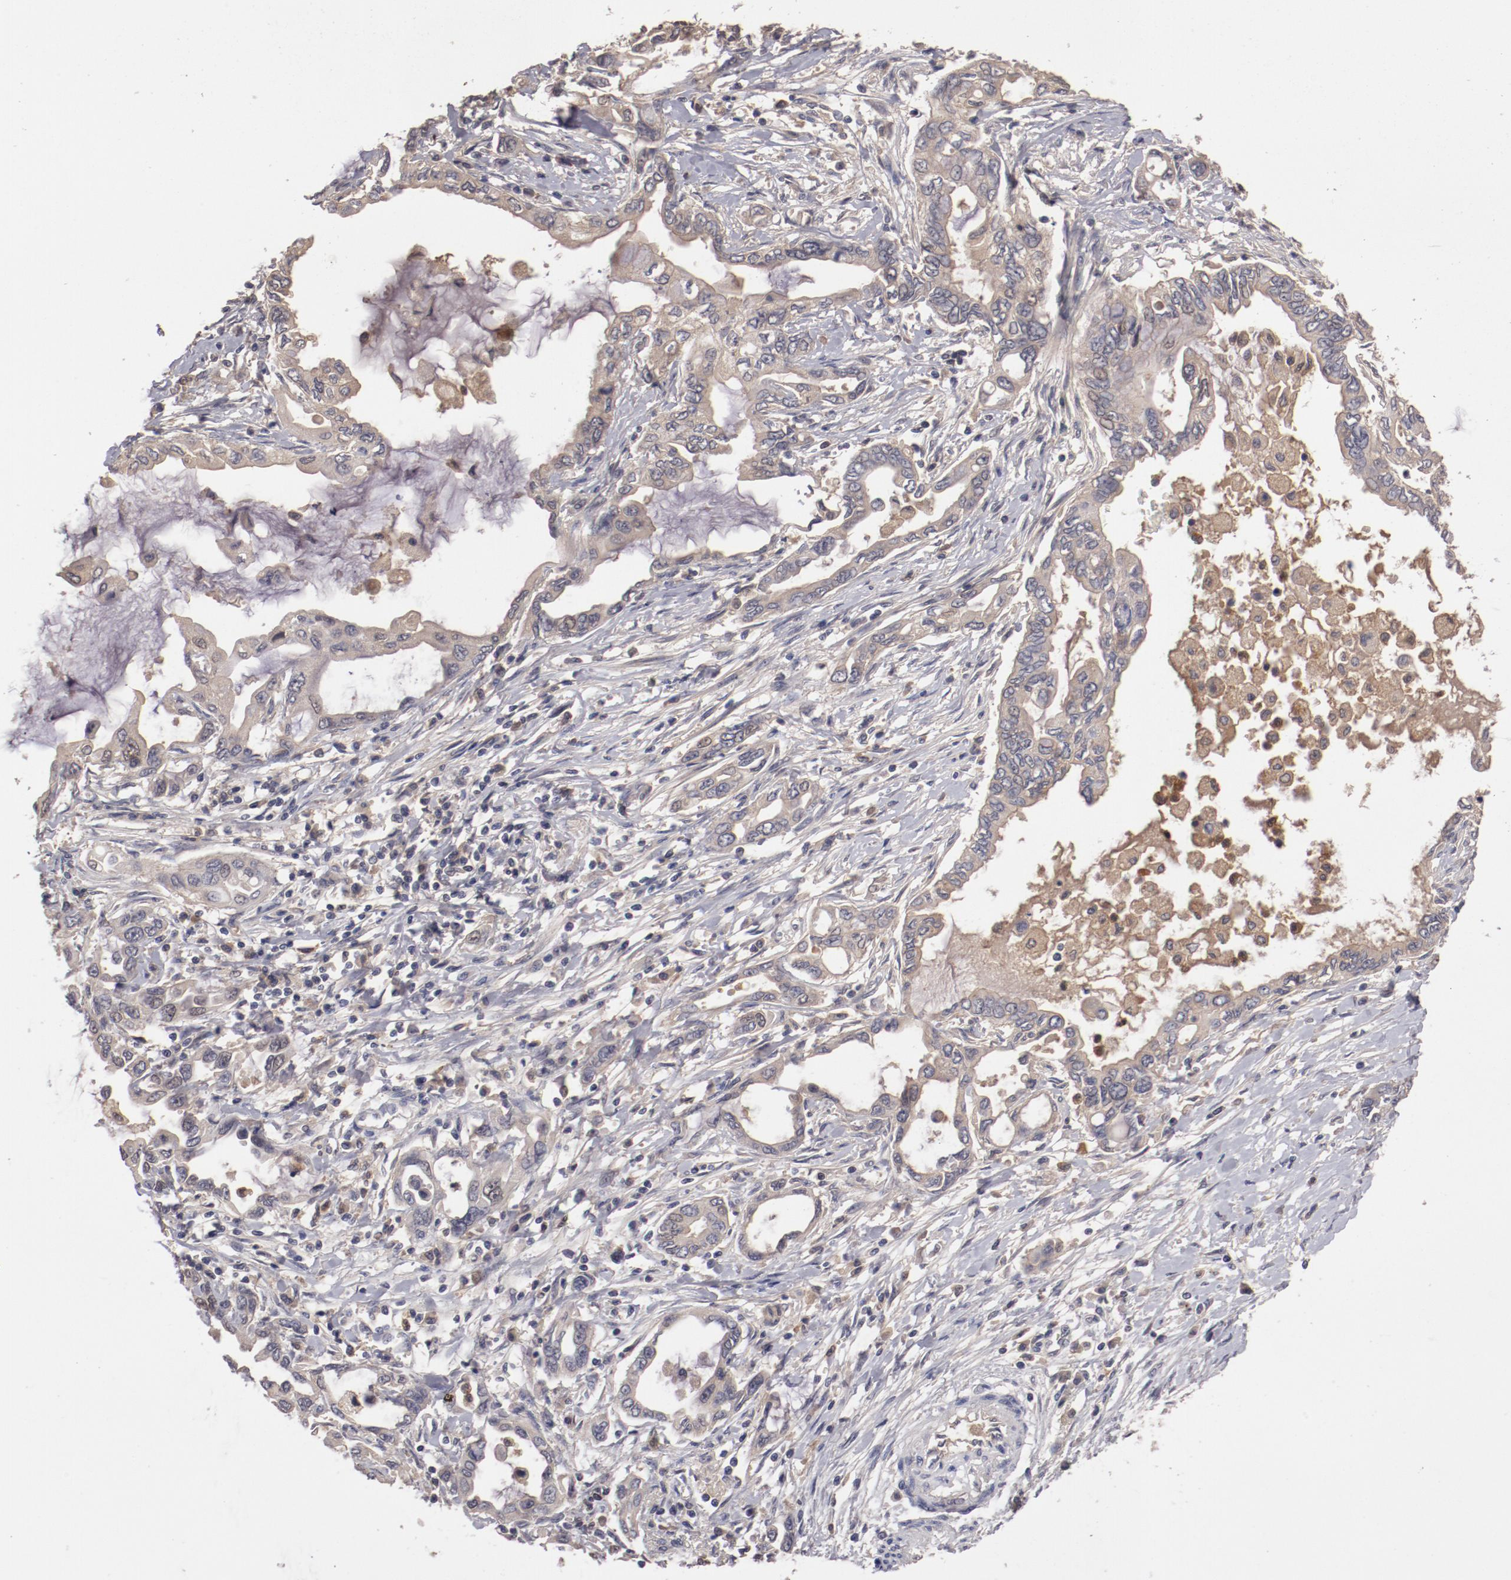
{"staining": {"intensity": "weak", "quantity": "25%-75%", "location": "cytoplasmic/membranous"}, "tissue": "pancreatic cancer", "cell_type": "Tumor cells", "image_type": "cancer", "snomed": [{"axis": "morphology", "description": "Adenocarcinoma, NOS"}, {"axis": "topography", "description": "Pancreas"}], "caption": "Weak cytoplasmic/membranous protein expression is present in about 25%-75% of tumor cells in pancreatic adenocarcinoma.", "gene": "CP", "patient": {"sex": "female", "age": 57}}